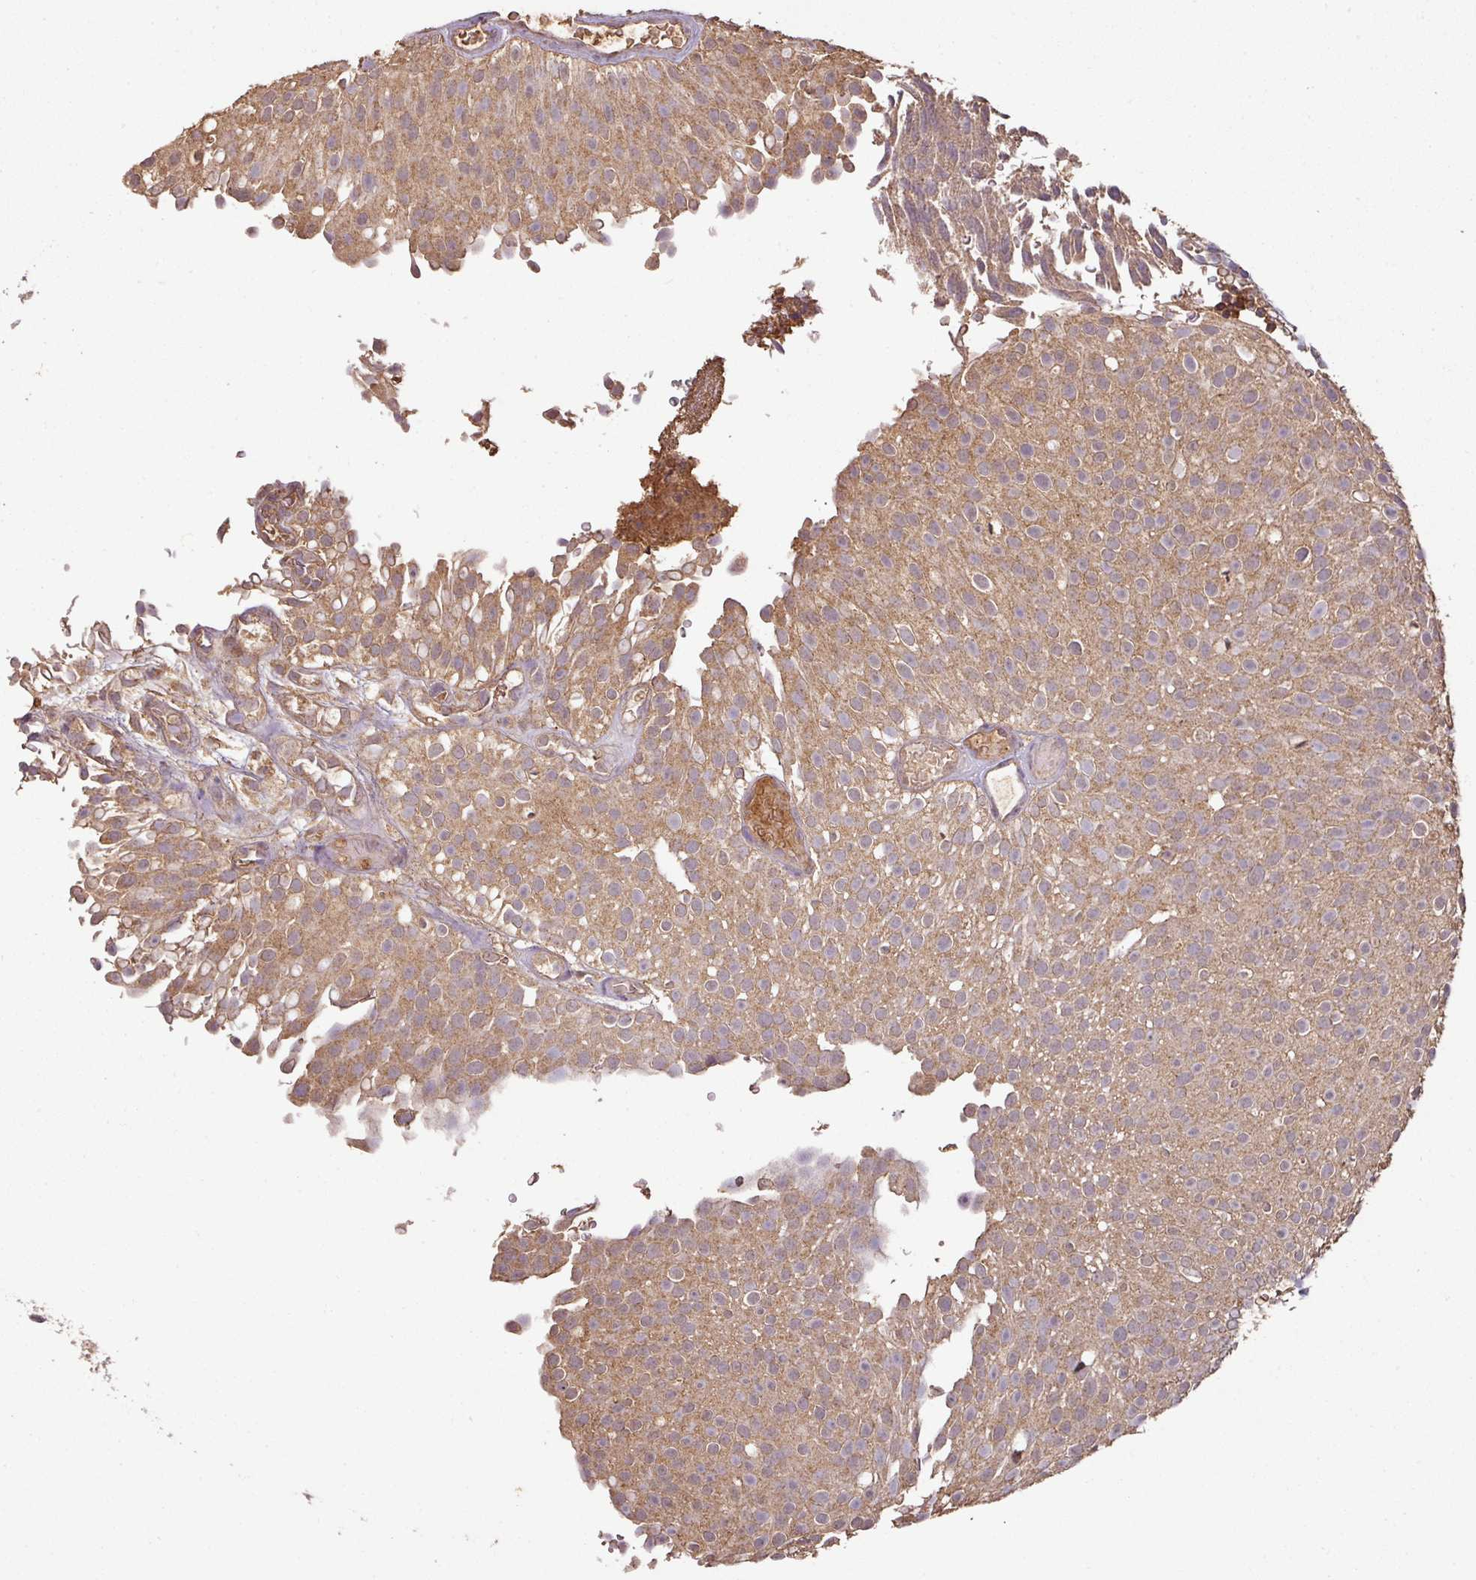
{"staining": {"intensity": "moderate", "quantity": ">75%", "location": "cytoplasmic/membranous"}, "tissue": "urothelial cancer", "cell_type": "Tumor cells", "image_type": "cancer", "snomed": [{"axis": "morphology", "description": "Urothelial carcinoma, Low grade"}, {"axis": "topography", "description": "Urinary bladder"}], "caption": "There is medium levels of moderate cytoplasmic/membranous staining in tumor cells of urothelial cancer, as demonstrated by immunohistochemical staining (brown color).", "gene": "ATAT1", "patient": {"sex": "male", "age": 78}}